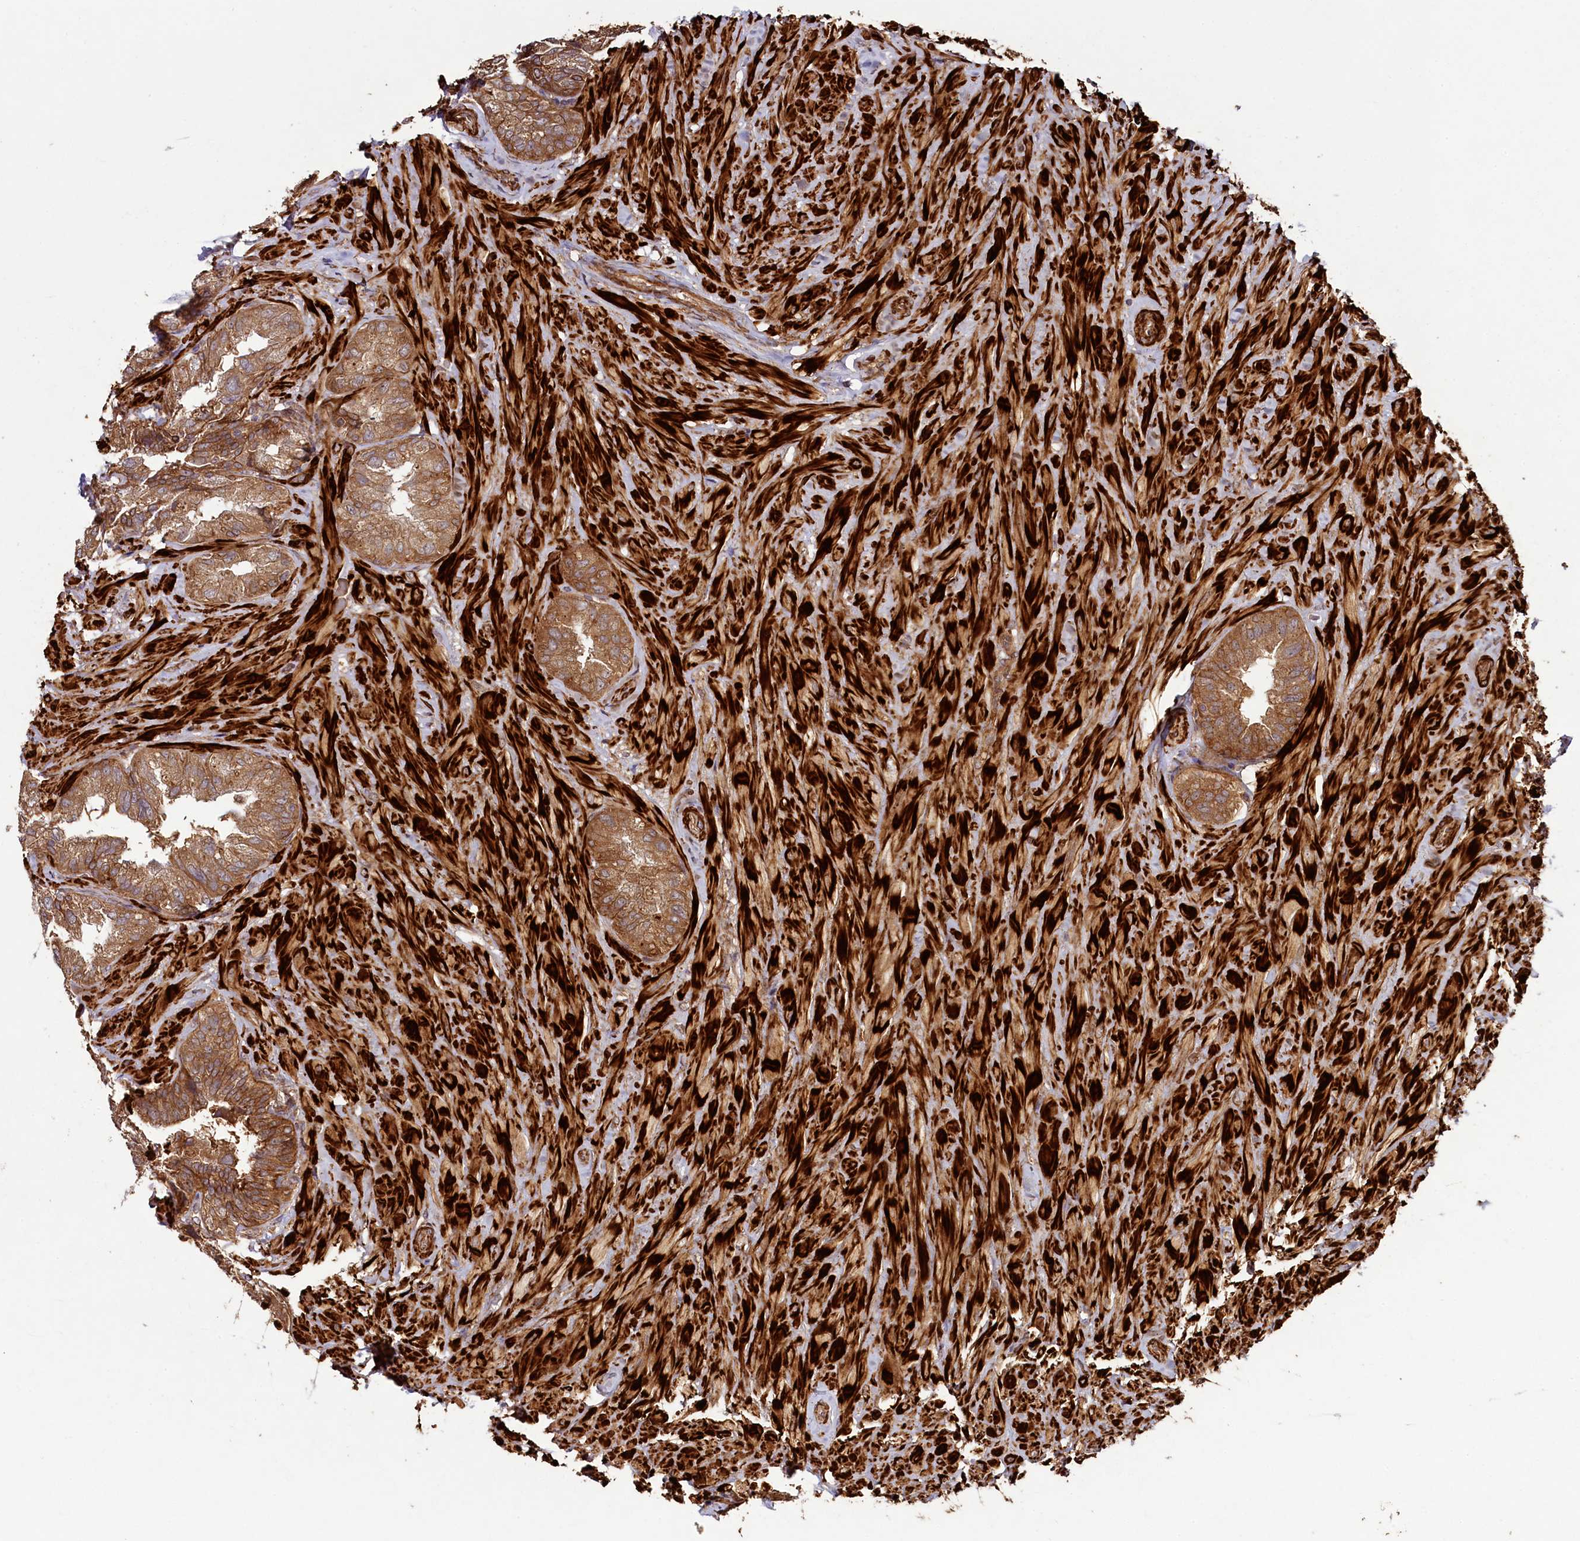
{"staining": {"intensity": "moderate", "quantity": ">75%", "location": "cytoplasmic/membranous"}, "tissue": "seminal vesicle", "cell_type": "Glandular cells", "image_type": "normal", "snomed": [{"axis": "morphology", "description": "Normal tissue, NOS"}, {"axis": "topography", "description": "Prostate and seminal vesicle, NOS"}, {"axis": "topography", "description": "Prostate"}, {"axis": "topography", "description": "Seminal veicle"}], "caption": "Protein staining demonstrates moderate cytoplasmic/membranous expression in approximately >75% of glandular cells in normal seminal vesicle.", "gene": "CCDC102A", "patient": {"sex": "male", "age": 67}}